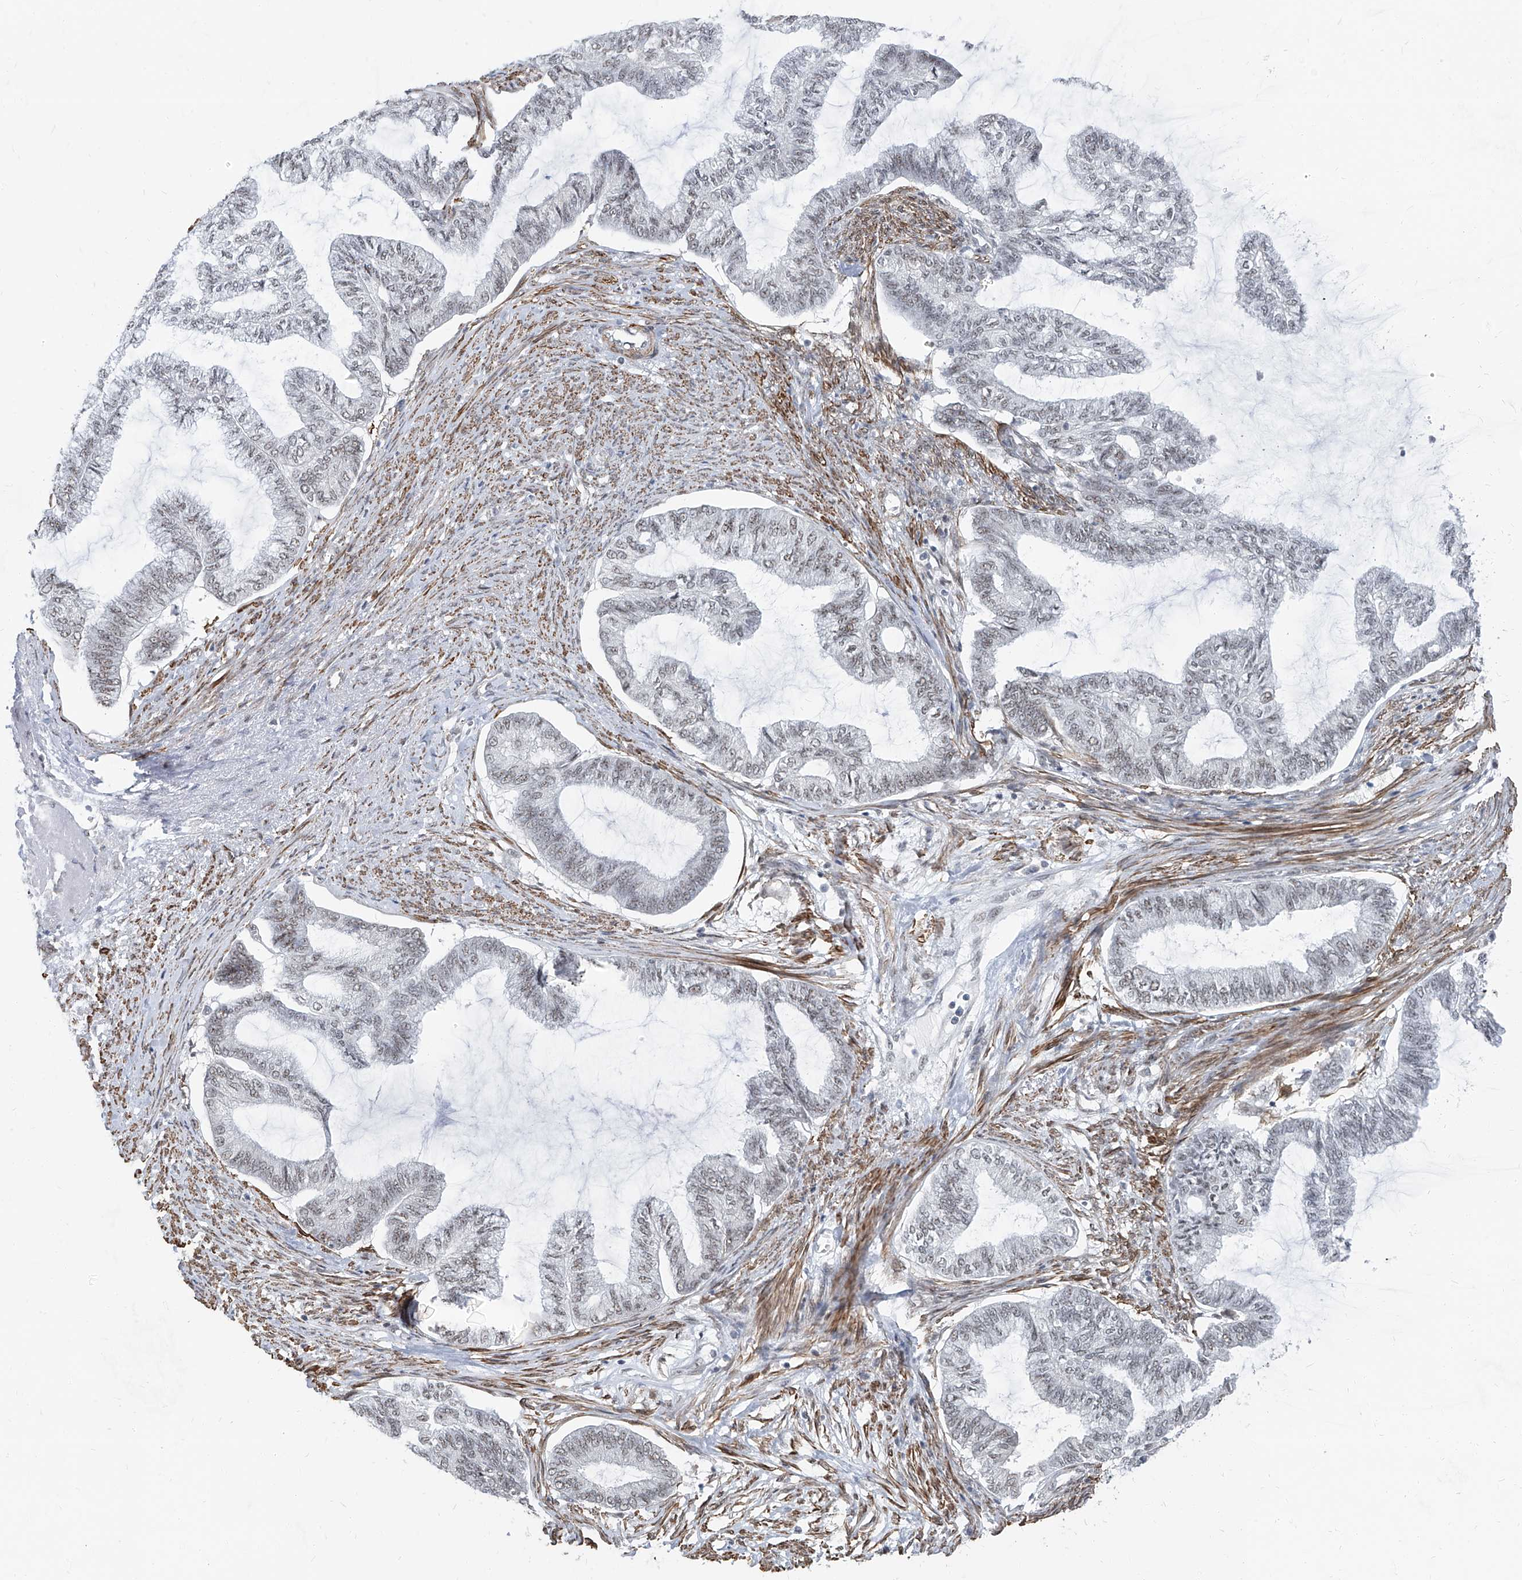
{"staining": {"intensity": "weak", "quantity": "<25%", "location": "nuclear"}, "tissue": "endometrial cancer", "cell_type": "Tumor cells", "image_type": "cancer", "snomed": [{"axis": "morphology", "description": "Adenocarcinoma, NOS"}, {"axis": "topography", "description": "Endometrium"}], "caption": "Tumor cells are negative for protein expression in human endometrial cancer.", "gene": "TXLNB", "patient": {"sex": "female", "age": 86}}